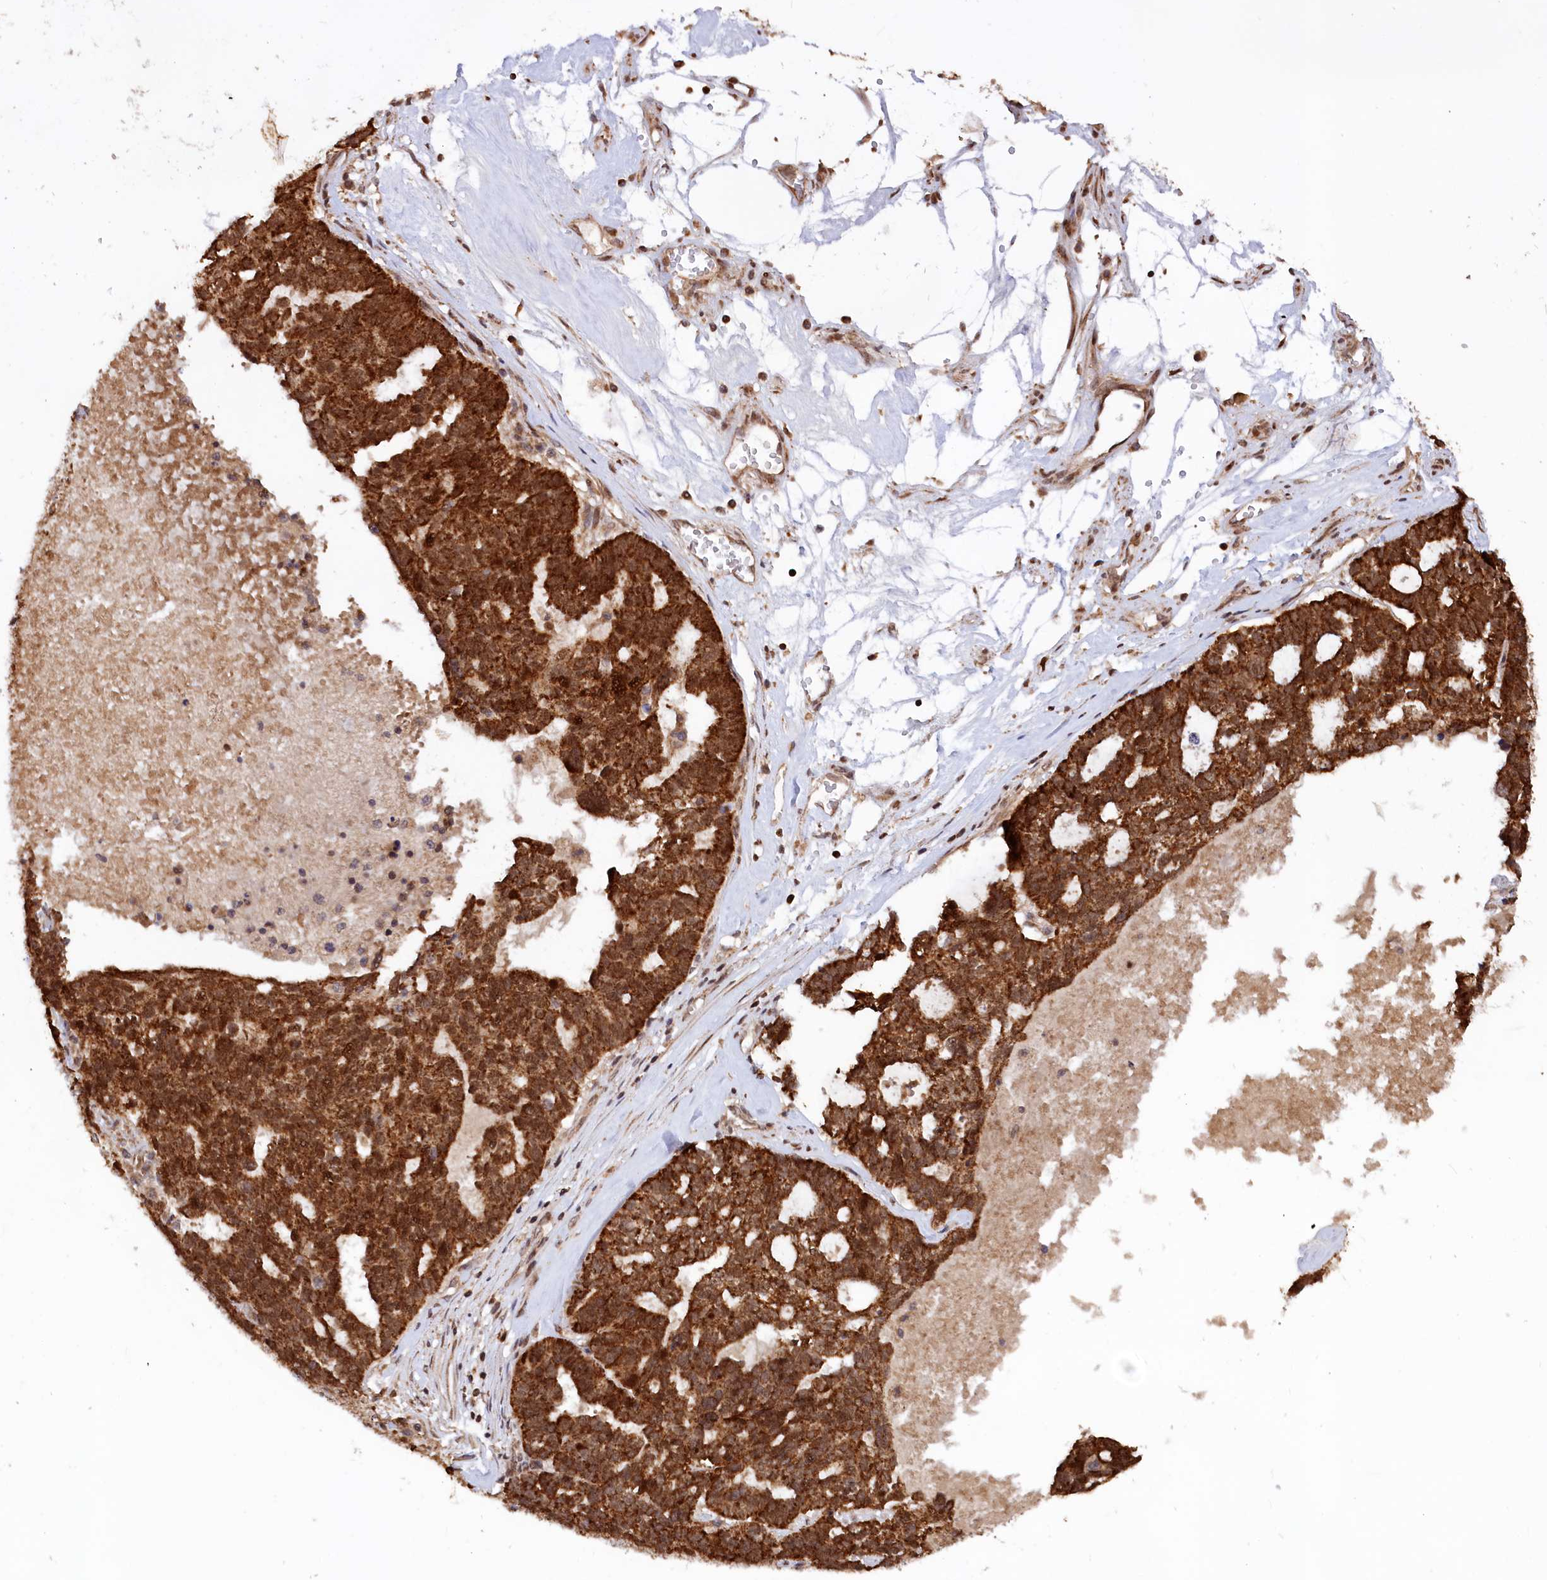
{"staining": {"intensity": "strong", "quantity": ">75%", "location": "cytoplasmic/membranous,nuclear"}, "tissue": "ovarian cancer", "cell_type": "Tumor cells", "image_type": "cancer", "snomed": [{"axis": "morphology", "description": "Cystadenocarcinoma, serous, NOS"}, {"axis": "topography", "description": "Ovary"}], "caption": "Immunohistochemical staining of human ovarian cancer exhibits high levels of strong cytoplasmic/membranous and nuclear protein expression in approximately >75% of tumor cells.", "gene": "PHC3", "patient": {"sex": "female", "age": 59}}